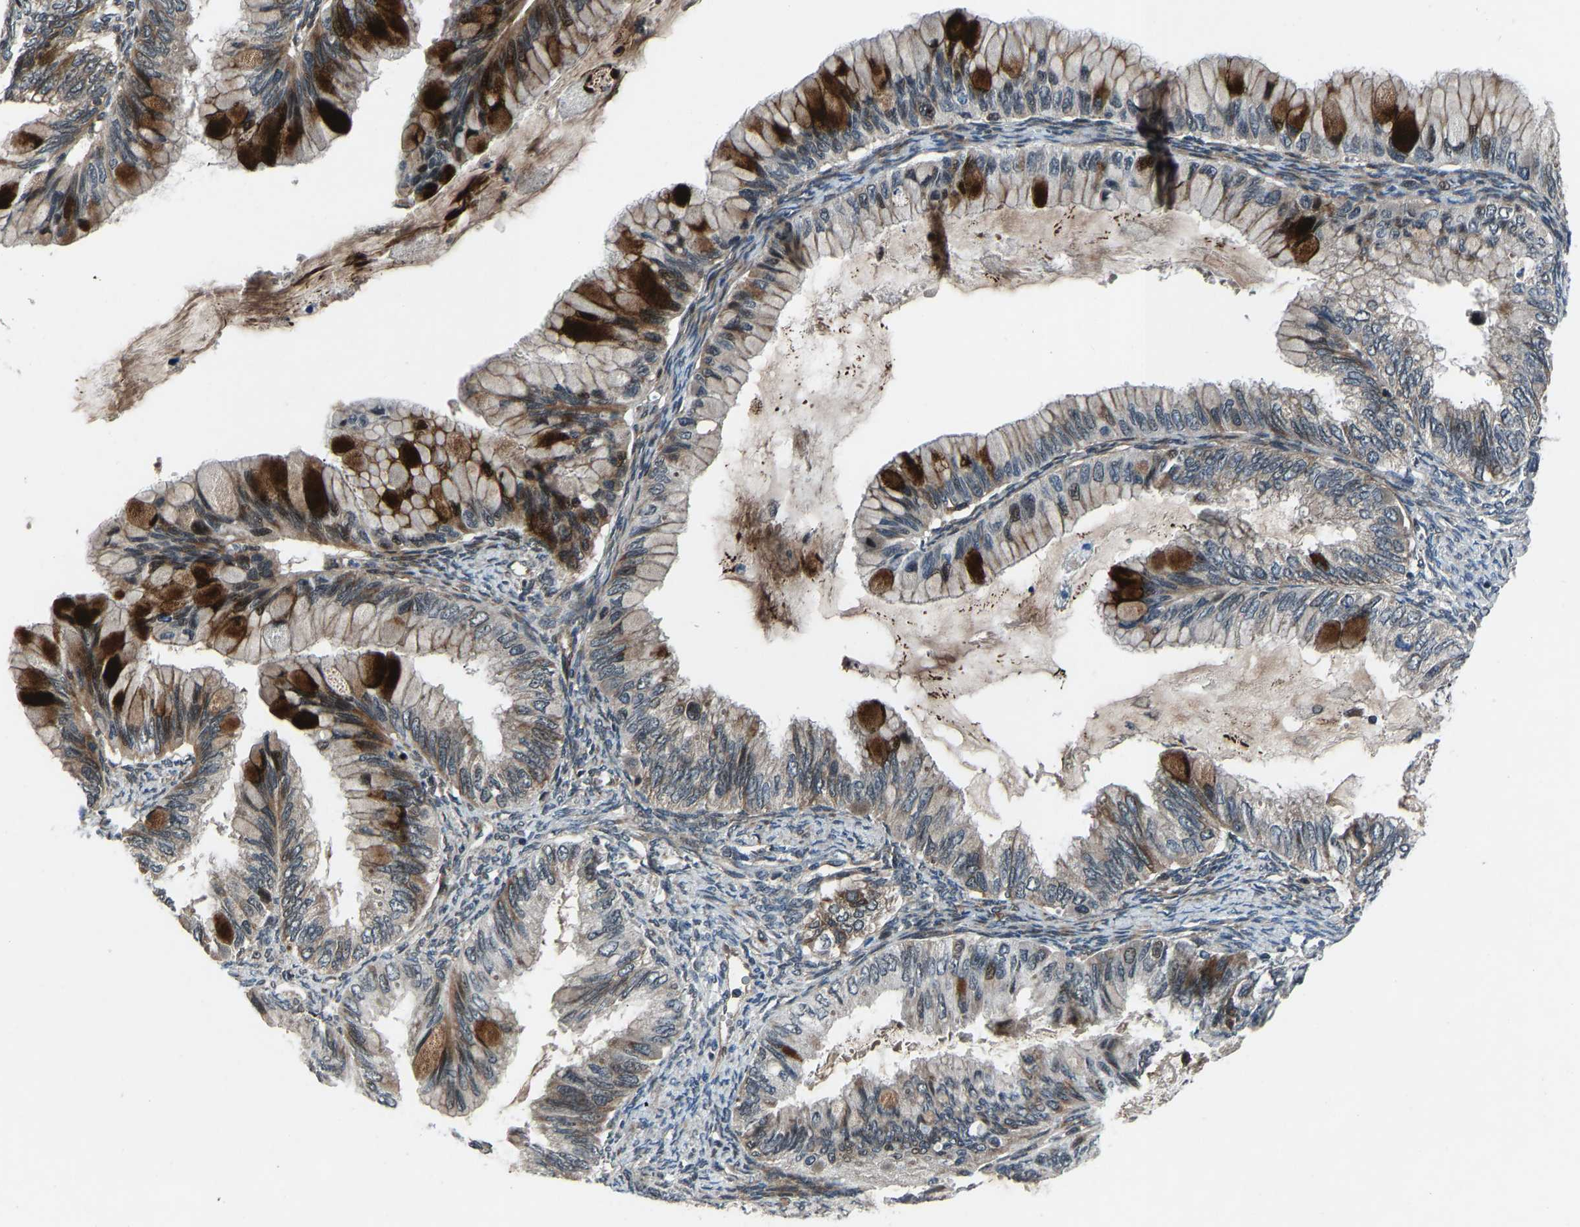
{"staining": {"intensity": "strong", "quantity": ">75%", "location": "cytoplasmic/membranous"}, "tissue": "ovarian cancer", "cell_type": "Tumor cells", "image_type": "cancer", "snomed": [{"axis": "morphology", "description": "Cystadenocarcinoma, mucinous, NOS"}, {"axis": "topography", "description": "Ovary"}], "caption": "Immunohistochemical staining of human ovarian cancer demonstrates strong cytoplasmic/membranous protein positivity in about >75% of tumor cells. Using DAB (3,3'-diaminobenzidine) (brown) and hematoxylin (blue) stains, captured at high magnification using brightfield microscopy.", "gene": "RLIM", "patient": {"sex": "female", "age": 80}}